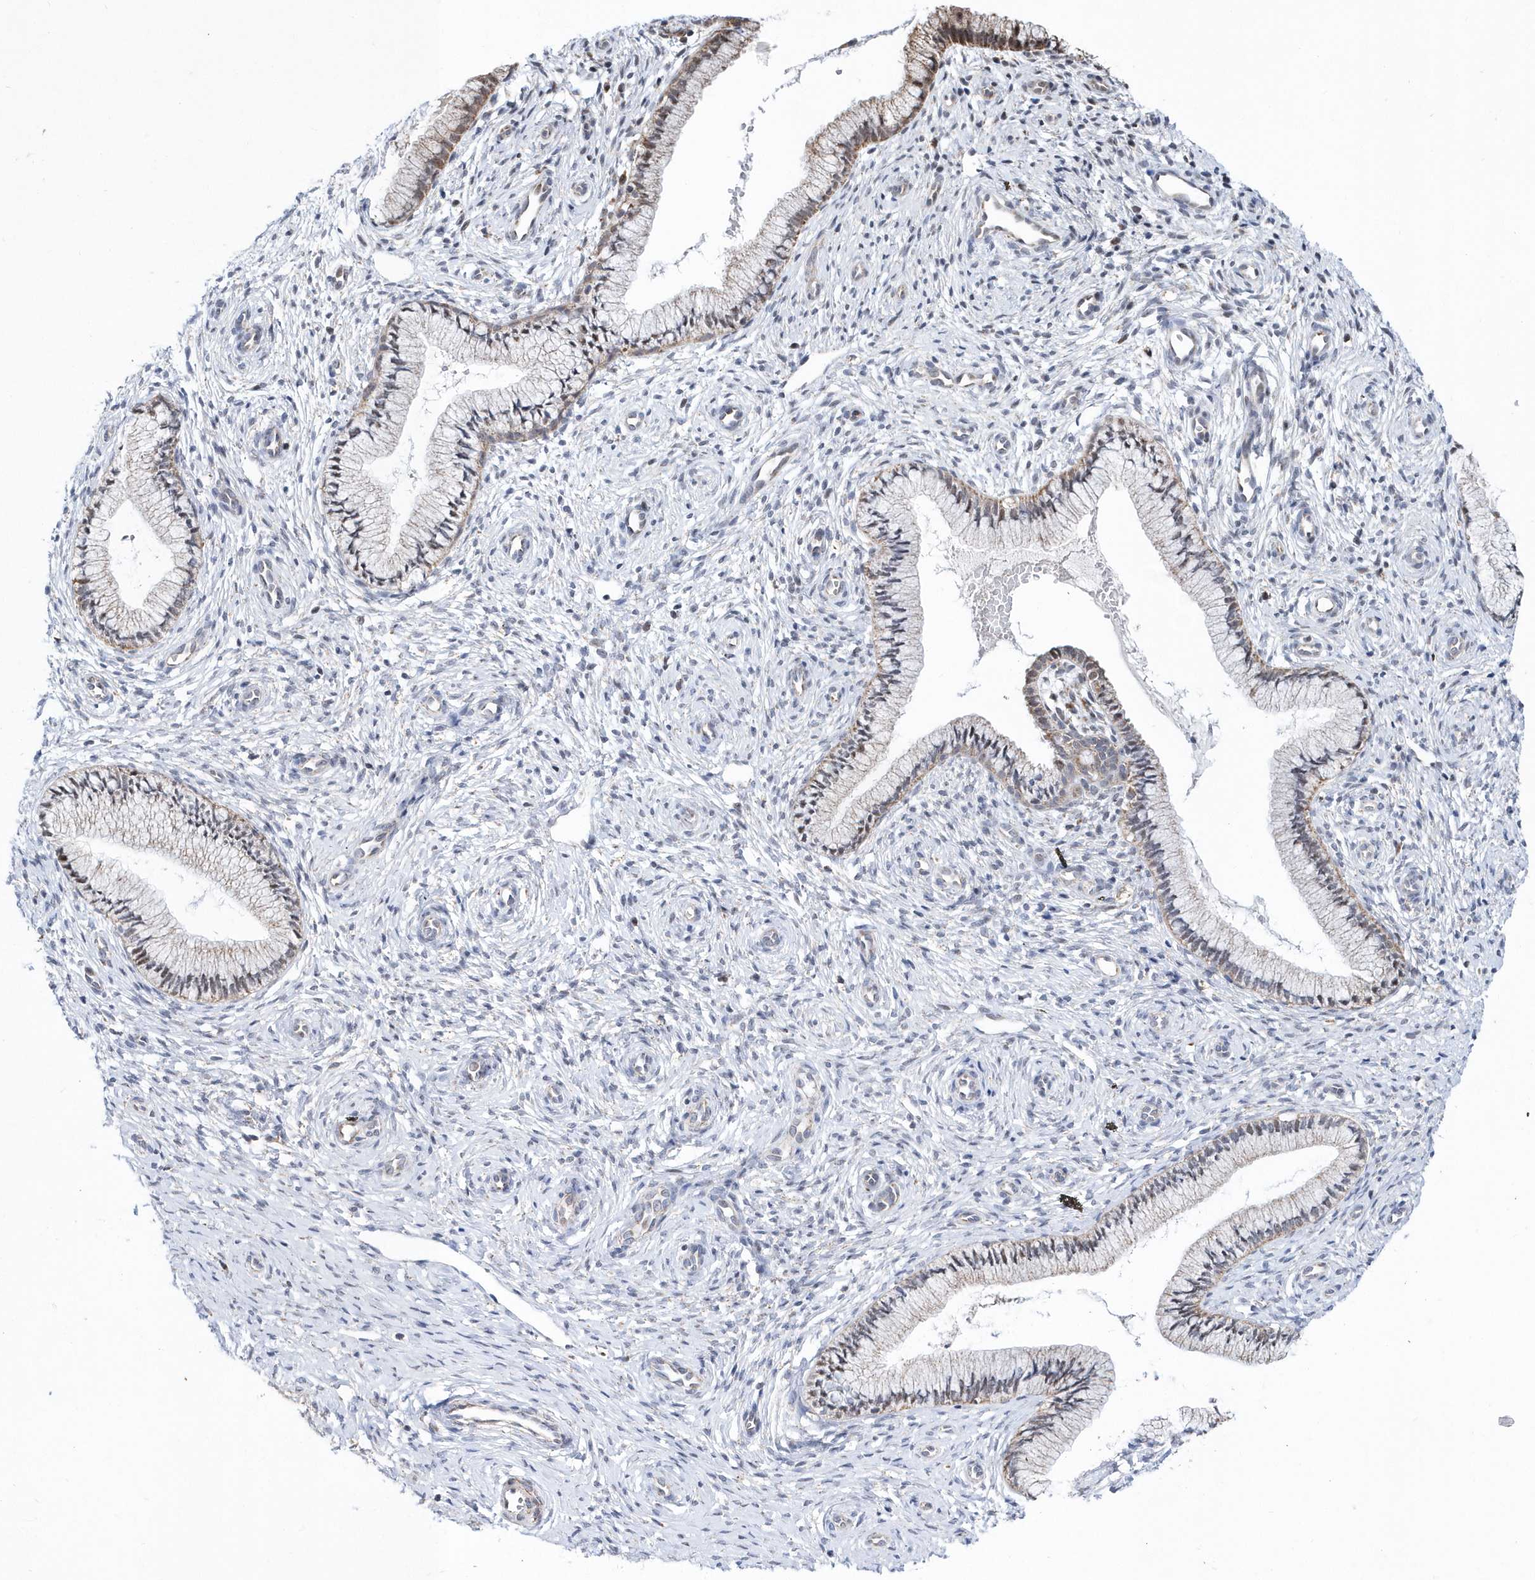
{"staining": {"intensity": "weak", "quantity": "<25%", "location": "cytoplasmic/membranous"}, "tissue": "cervix", "cell_type": "Glandular cells", "image_type": "normal", "snomed": [{"axis": "morphology", "description": "Normal tissue, NOS"}, {"axis": "topography", "description": "Cervix"}], "caption": "Immunohistochemistry of unremarkable cervix shows no expression in glandular cells.", "gene": "SPATA5", "patient": {"sex": "female", "age": 27}}